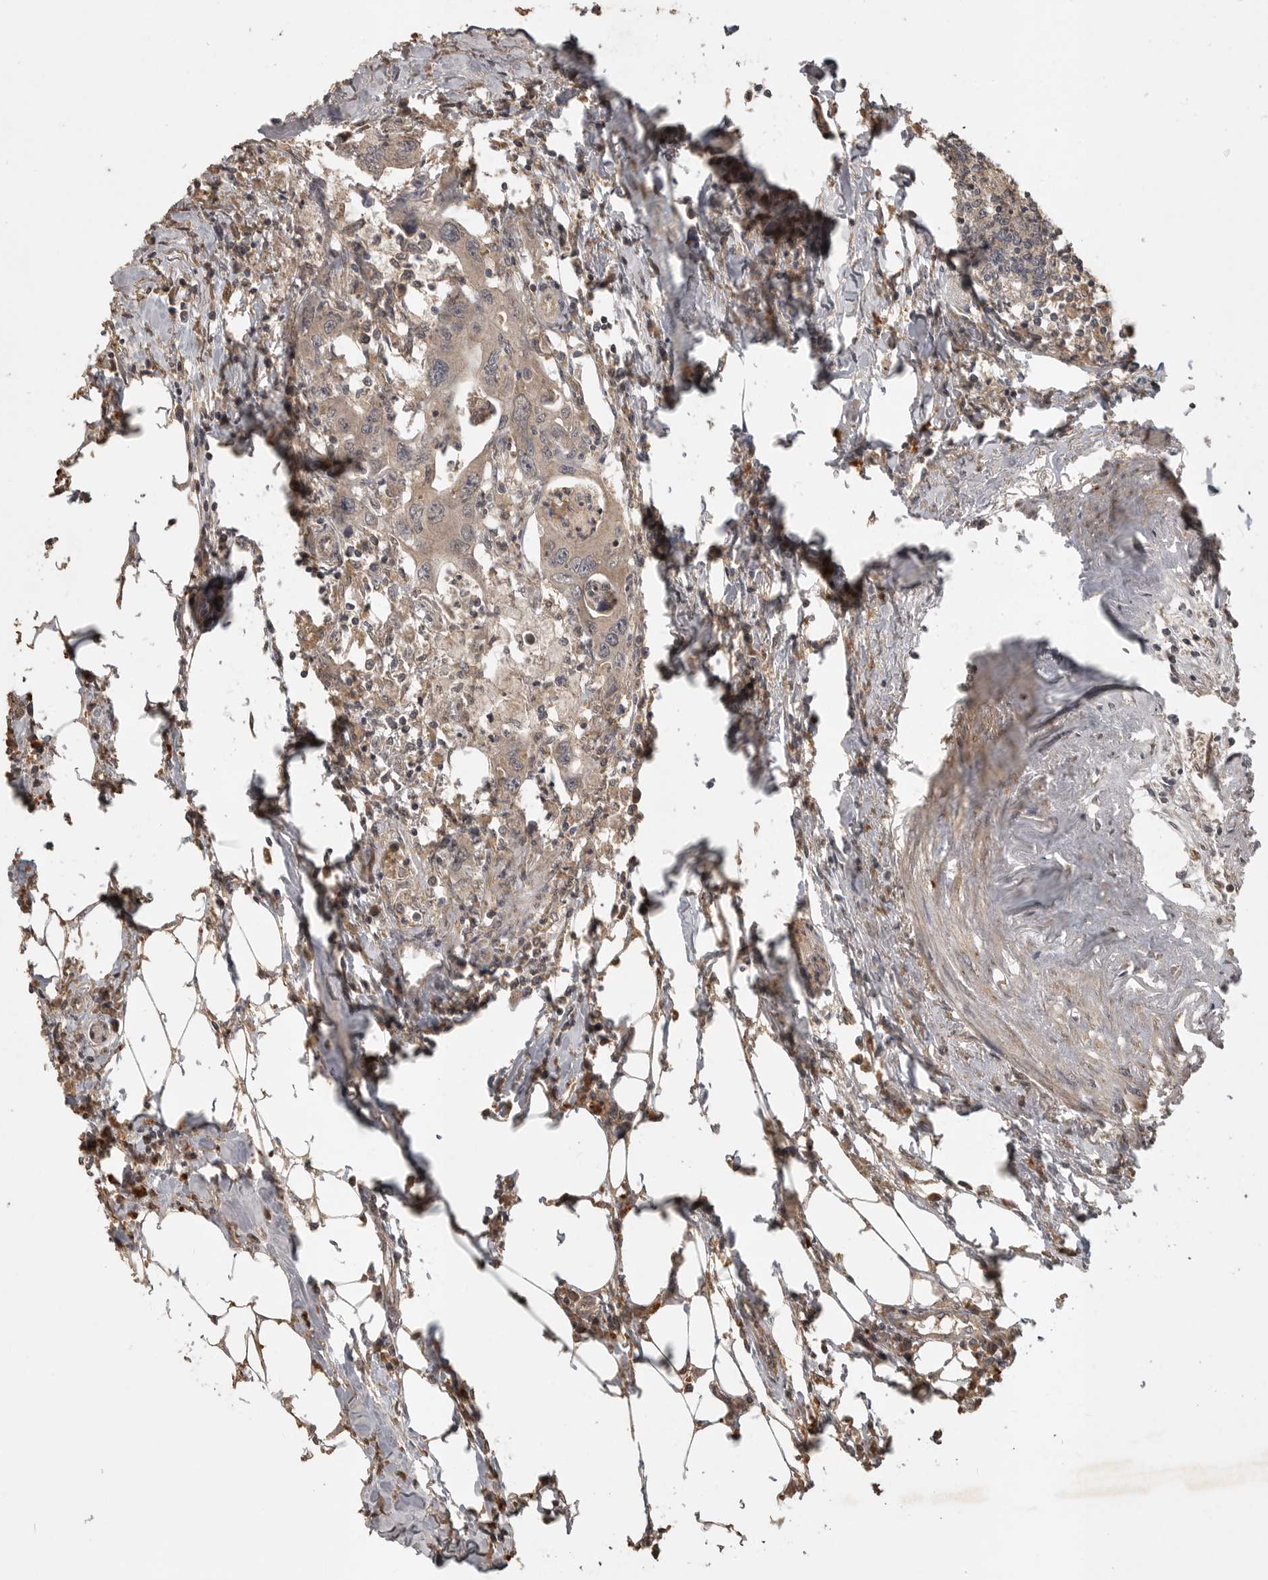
{"staining": {"intensity": "weak", "quantity": ">75%", "location": "cytoplasmic/membranous"}, "tissue": "colorectal cancer", "cell_type": "Tumor cells", "image_type": "cancer", "snomed": [{"axis": "morphology", "description": "Adenocarcinoma, NOS"}, {"axis": "topography", "description": "Colon"}], "caption": "Colorectal adenocarcinoma tissue exhibits weak cytoplasmic/membranous positivity in approximately >75% of tumor cells", "gene": "ADAMTS4", "patient": {"sex": "male", "age": 71}}